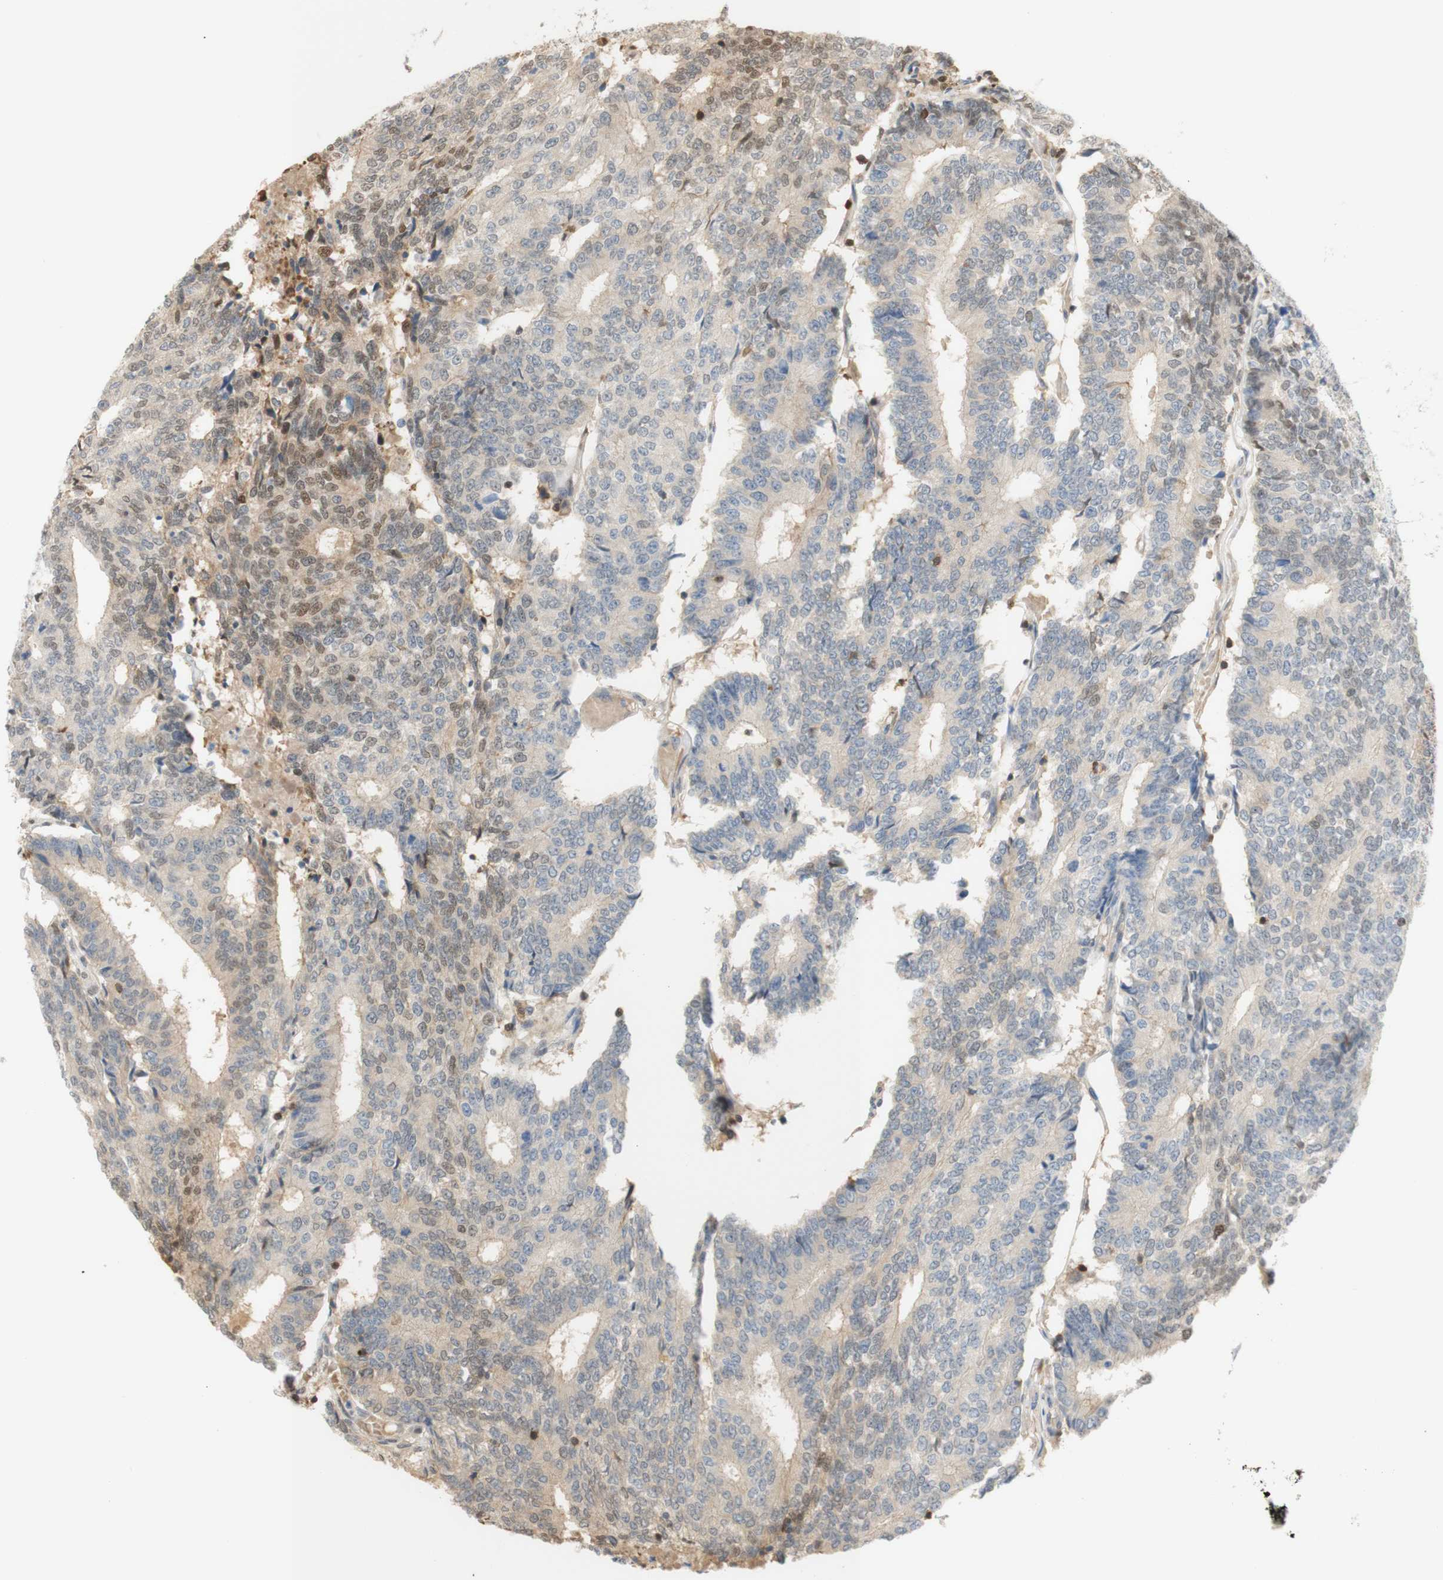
{"staining": {"intensity": "moderate", "quantity": "25%-75%", "location": "cytoplasmic/membranous,nuclear"}, "tissue": "prostate cancer", "cell_type": "Tumor cells", "image_type": "cancer", "snomed": [{"axis": "morphology", "description": "Normal tissue, NOS"}, {"axis": "morphology", "description": "Adenocarcinoma, High grade"}, {"axis": "topography", "description": "Prostate"}, {"axis": "topography", "description": "Seminal veicle"}], "caption": "This is a micrograph of immunohistochemistry (IHC) staining of prostate high-grade adenocarcinoma, which shows moderate positivity in the cytoplasmic/membranous and nuclear of tumor cells.", "gene": "NAP1L4", "patient": {"sex": "male", "age": 55}}